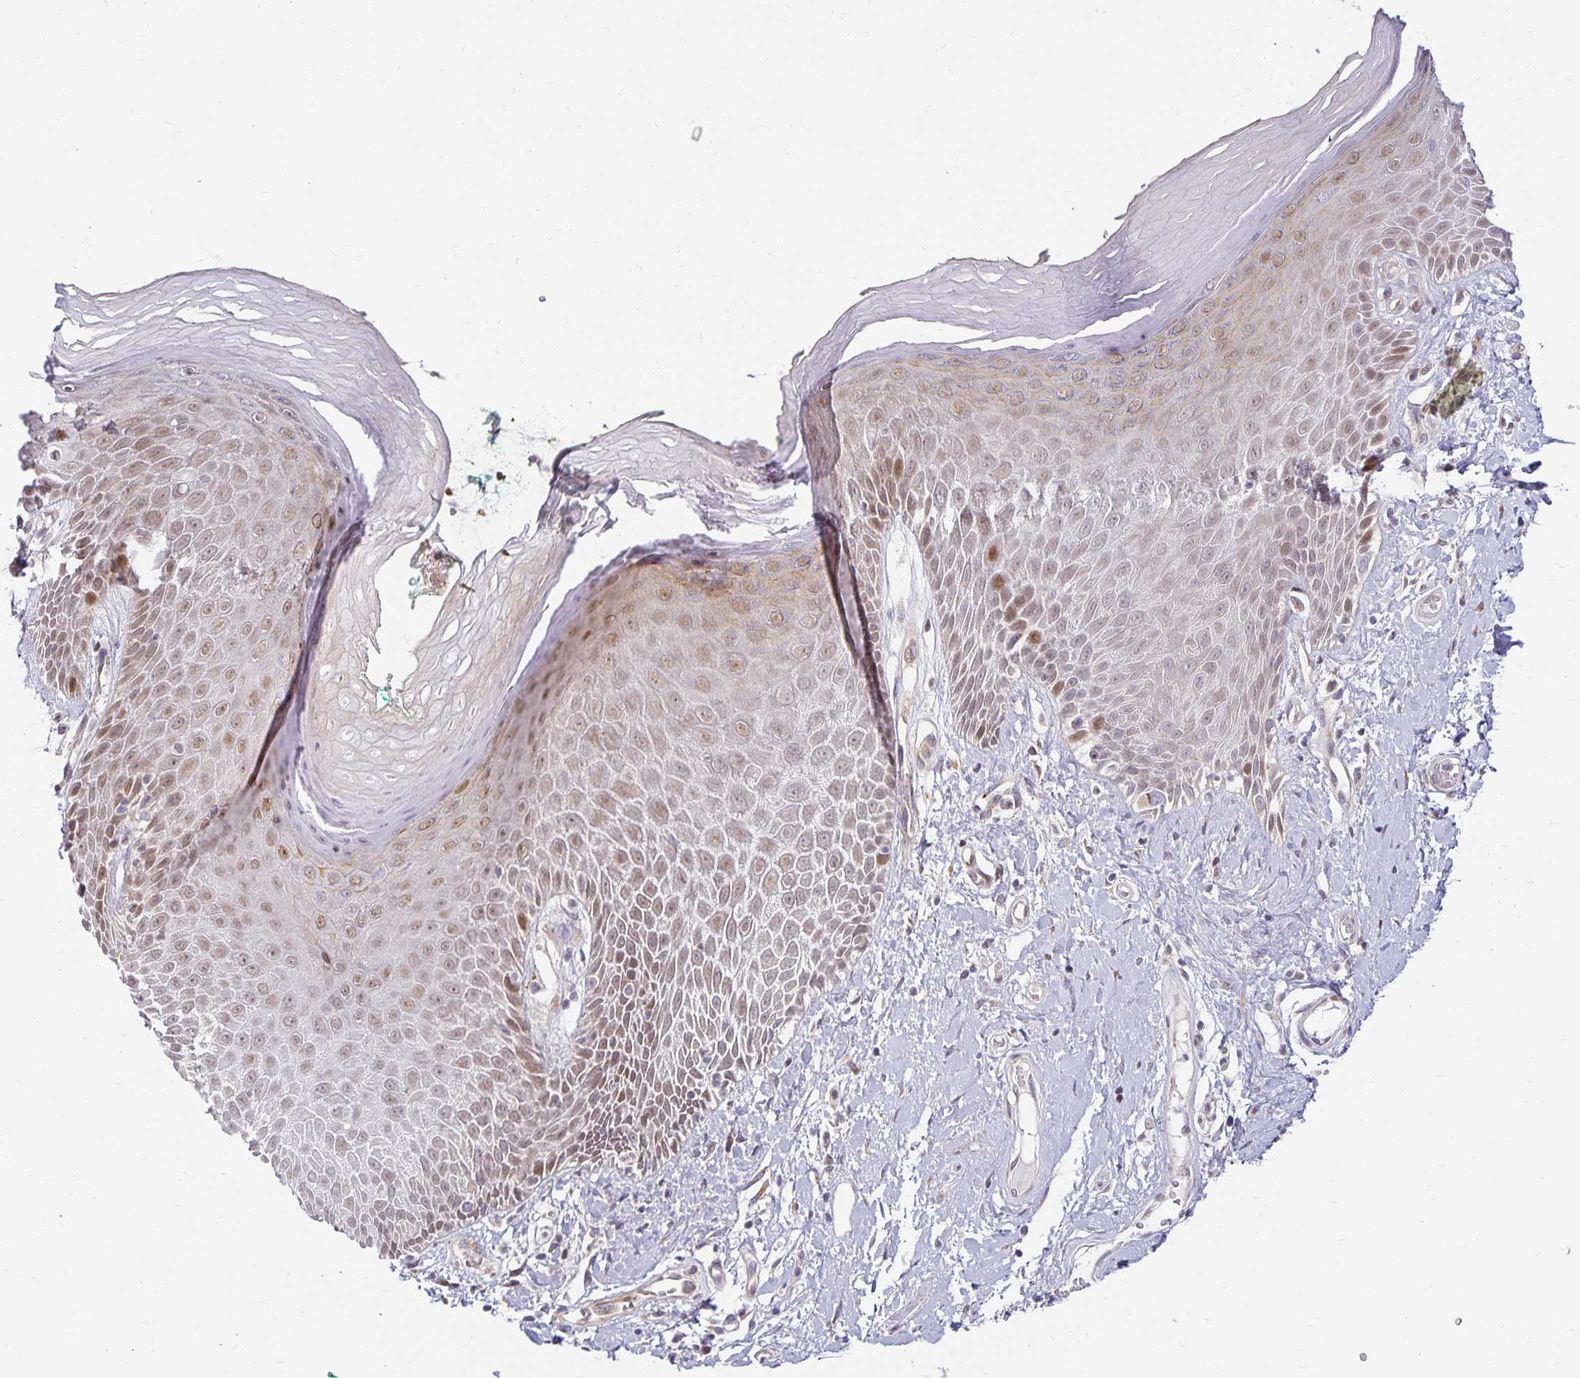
{"staining": {"intensity": "moderate", "quantity": "25%-75%", "location": "nuclear"}, "tissue": "skin", "cell_type": "Epidermal cells", "image_type": "normal", "snomed": [{"axis": "morphology", "description": "Normal tissue, NOS"}, {"axis": "topography", "description": "Anal"}, {"axis": "topography", "description": "Peripheral nerve tissue"}], "caption": "Immunohistochemical staining of normal skin displays medium levels of moderate nuclear positivity in about 25%-75% of epidermal cells.", "gene": "EHF", "patient": {"sex": "male", "age": 78}}